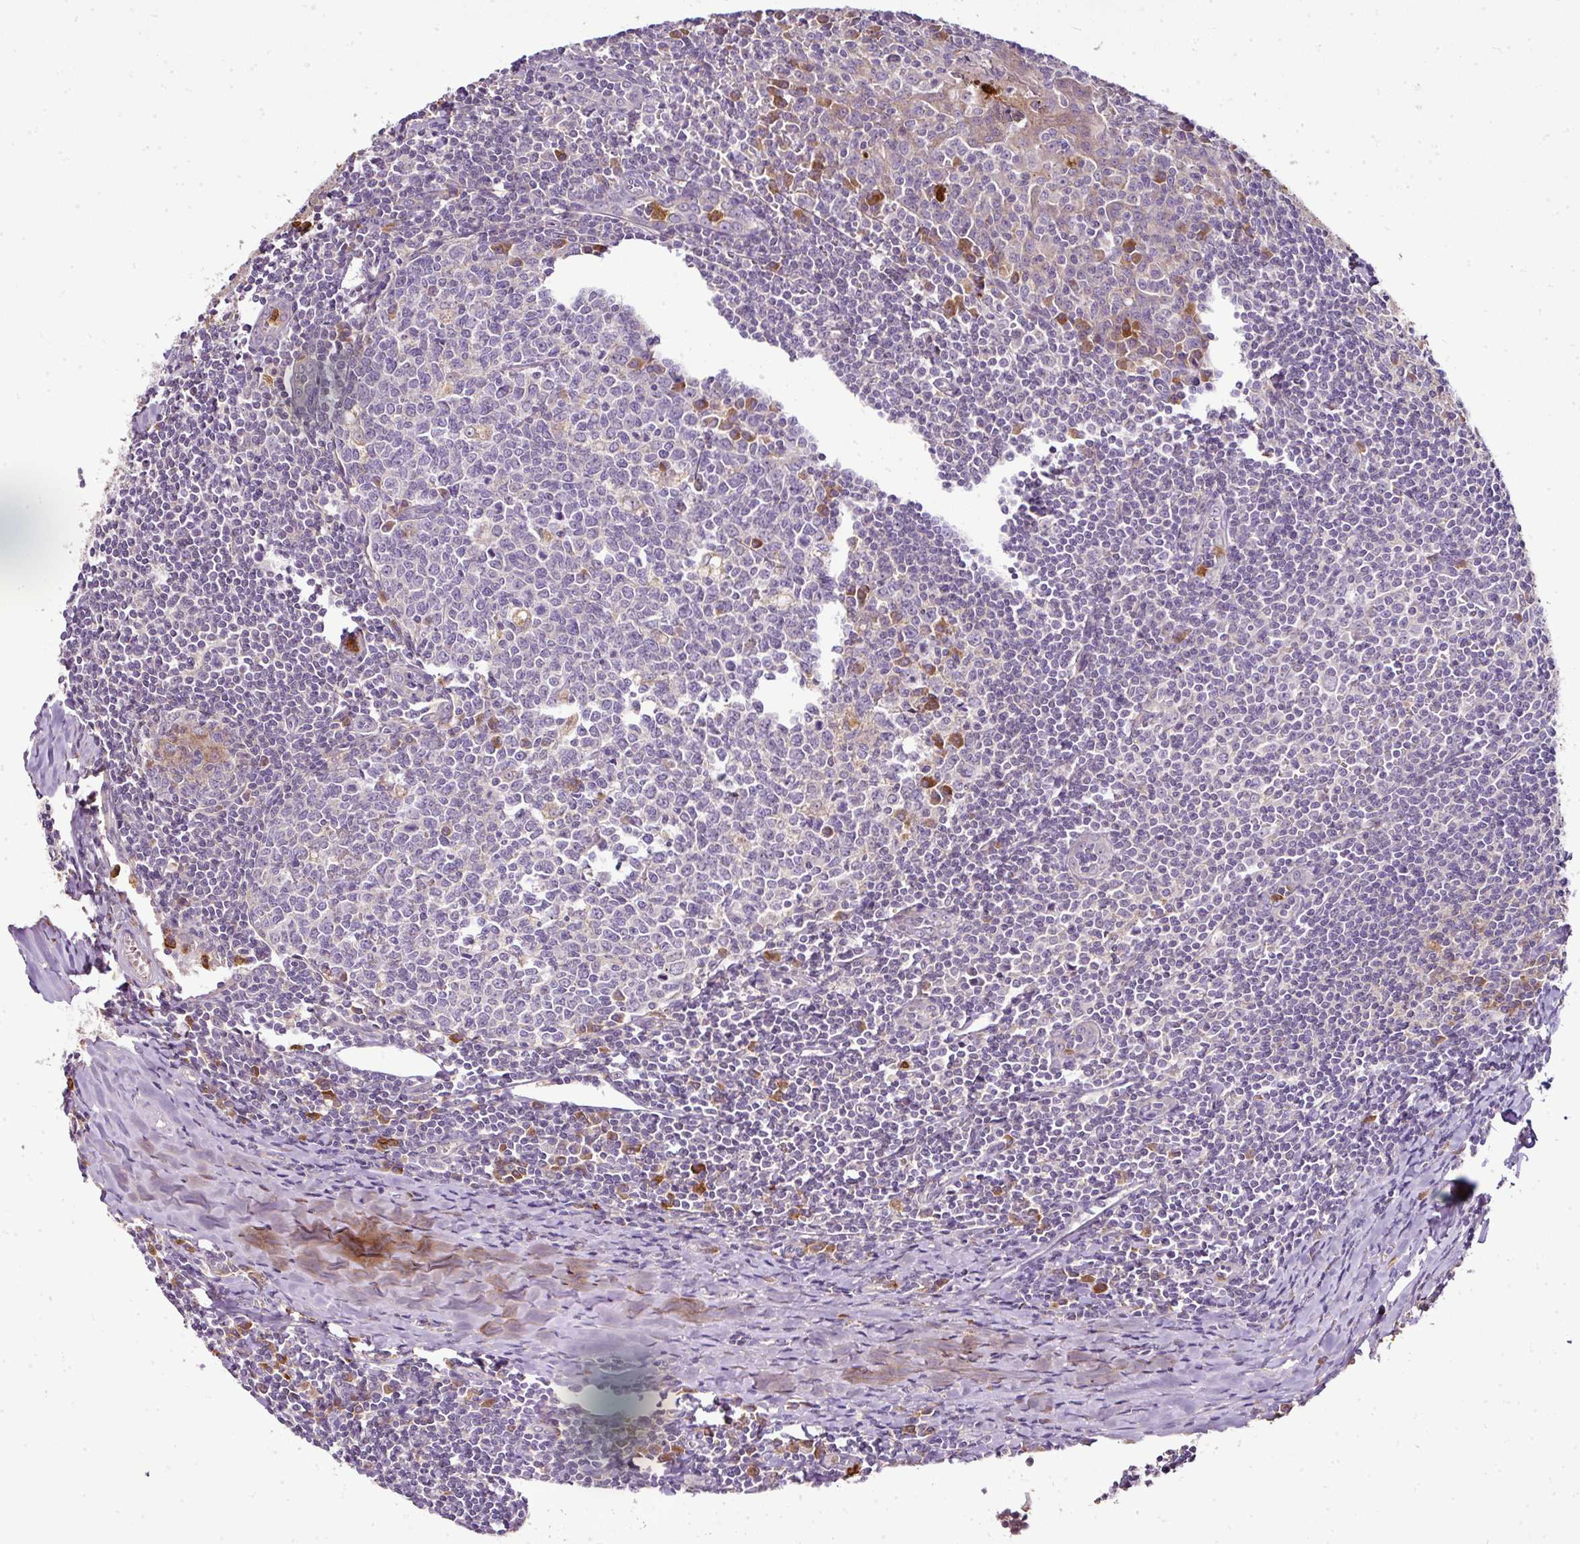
{"staining": {"intensity": "moderate", "quantity": "<25%", "location": "cytoplasmic/membranous"}, "tissue": "tonsil", "cell_type": "Germinal center cells", "image_type": "normal", "snomed": [{"axis": "morphology", "description": "Normal tissue, NOS"}, {"axis": "topography", "description": "Tonsil"}], "caption": "Tonsil stained with DAB immunohistochemistry (IHC) exhibits low levels of moderate cytoplasmic/membranous positivity in about <25% of germinal center cells.", "gene": "CAB39L", "patient": {"sex": "male", "age": 27}}